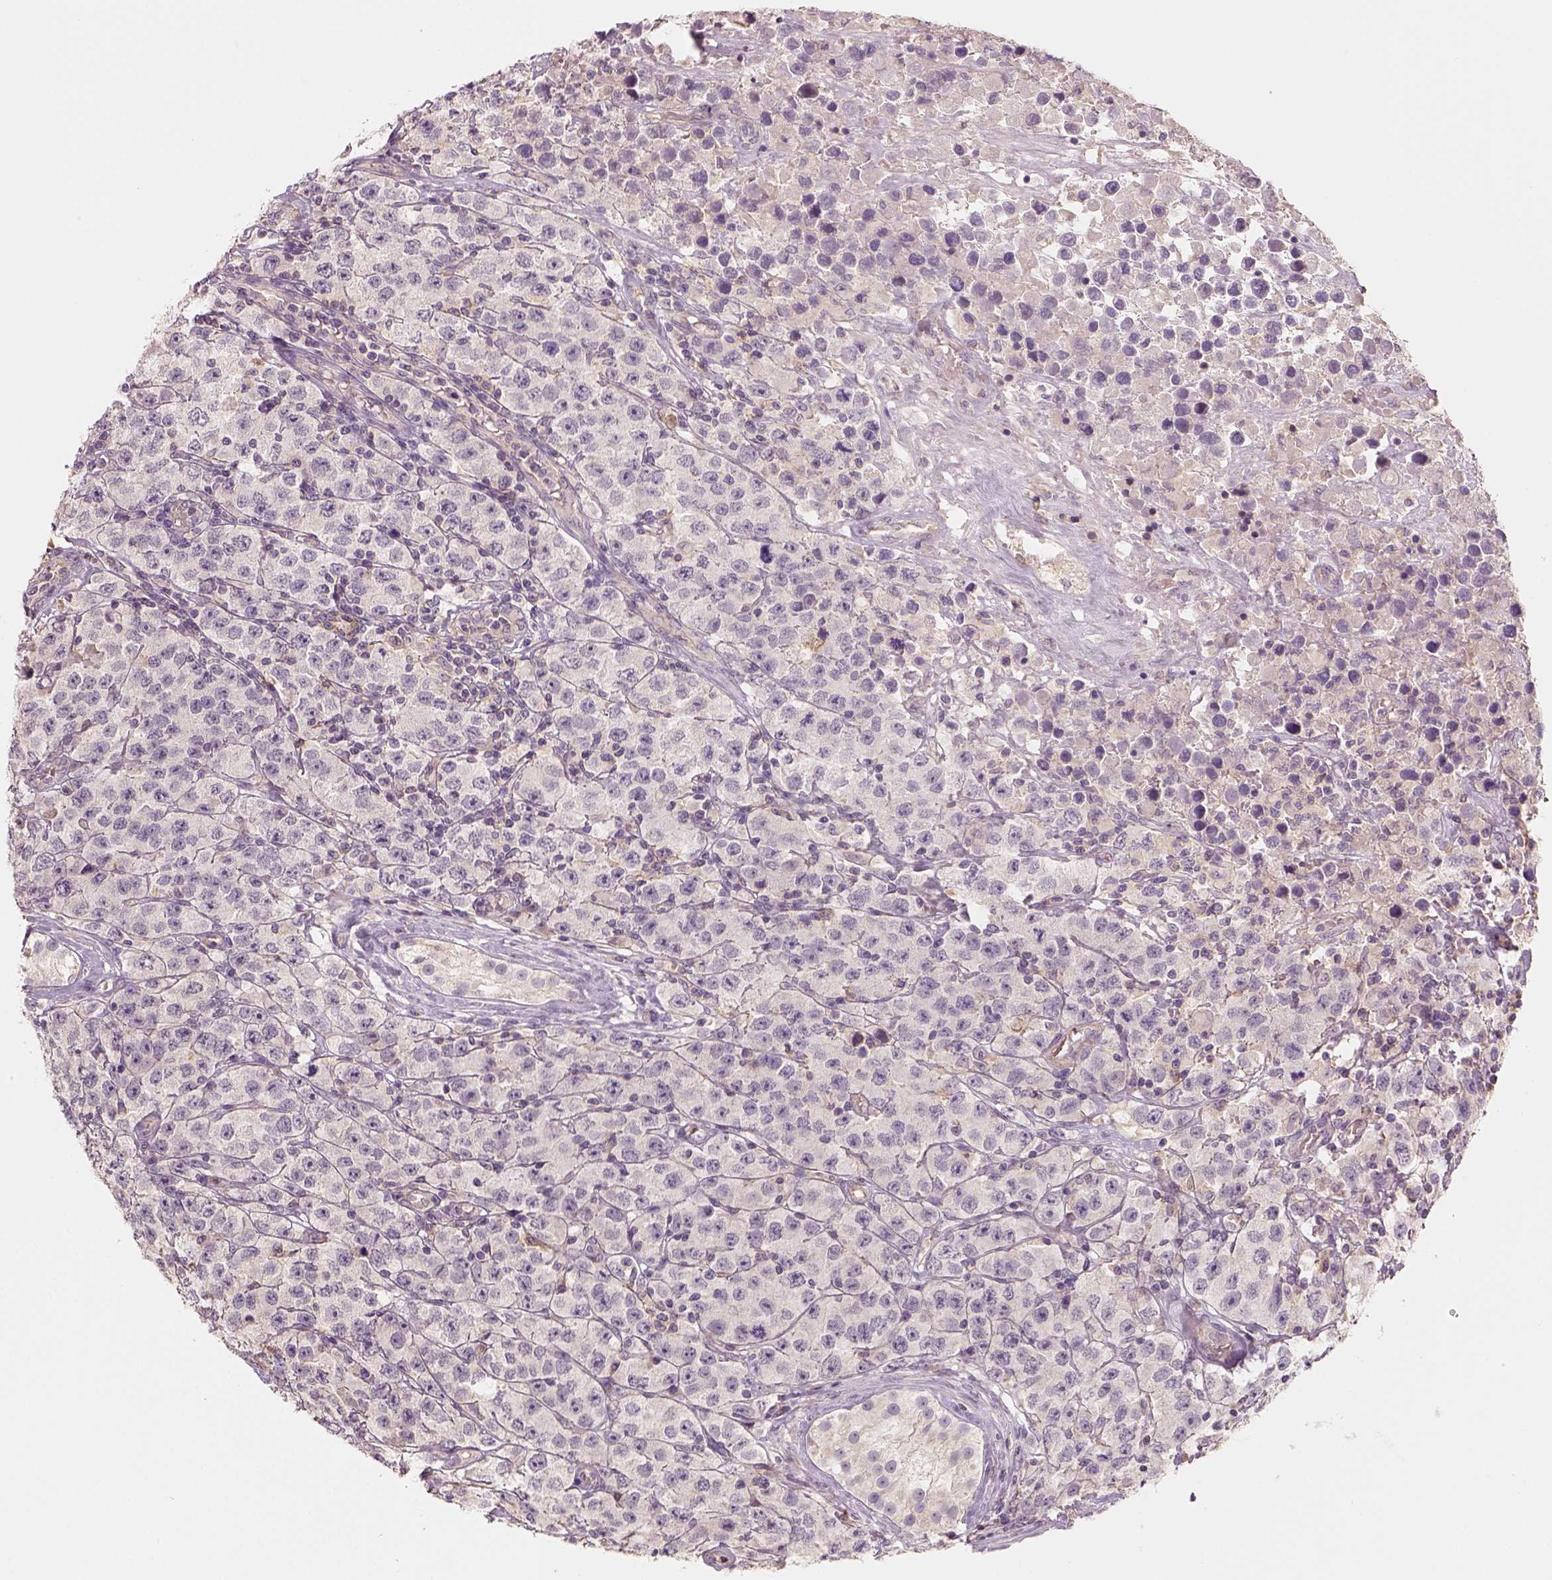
{"staining": {"intensity": "negative", "quantity": "none", "location": "none"}, "tissue": "testis cancer", "cell_type": "Tumor cells", "image_type": "cancer", "snomed": [{"axis": "morphology", "description": "Seminoma, NOS"}, {"axis": "topography", "description": "Testis"}], "caption": "IHC photomicrograph of human testis seminoma stained for a protein (brown), which demonstrates no staining in tumor cells.", "gene": "AQP9", "patient": {"sex": "male", "age": 52}}